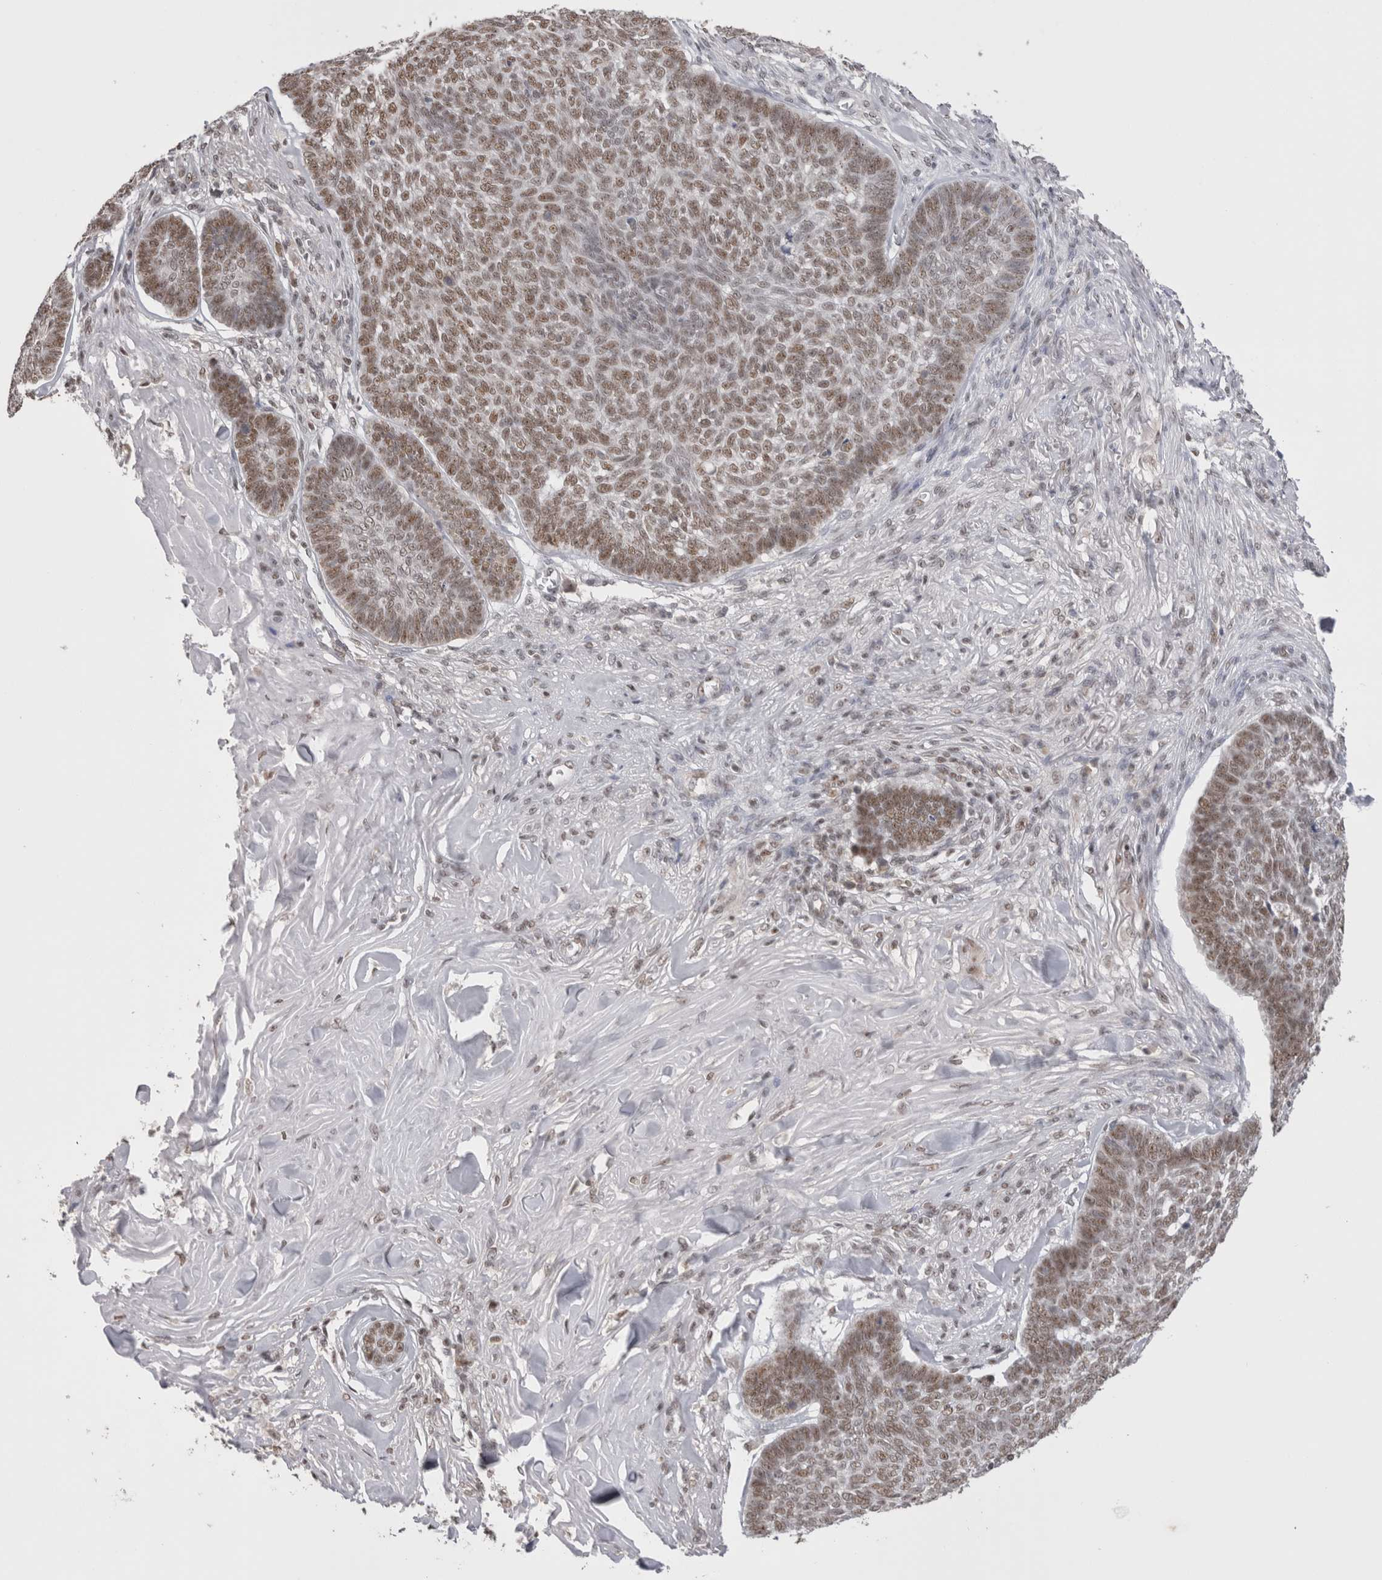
{"staining": {"intensity": "moderate", "quantity": ">75%", "location": "nuclear"}, "tissue": "skin cancer", "cell_type": "Tumor cells", "image_type": "cancer", "snomed": [{"axis": "morphology", "description": "Basal cell carcinoma"}, {"axis": "topography", "description": "Skin"}], "caption": "Immunohistochemistry (IHC) of skin cancer (basal cell carcinoma) displays medium levels of moderate nuclear staining in about >75% of tumor cells.", "gene": "DAXX", "patient": {"sex": "male", "age": 84}}